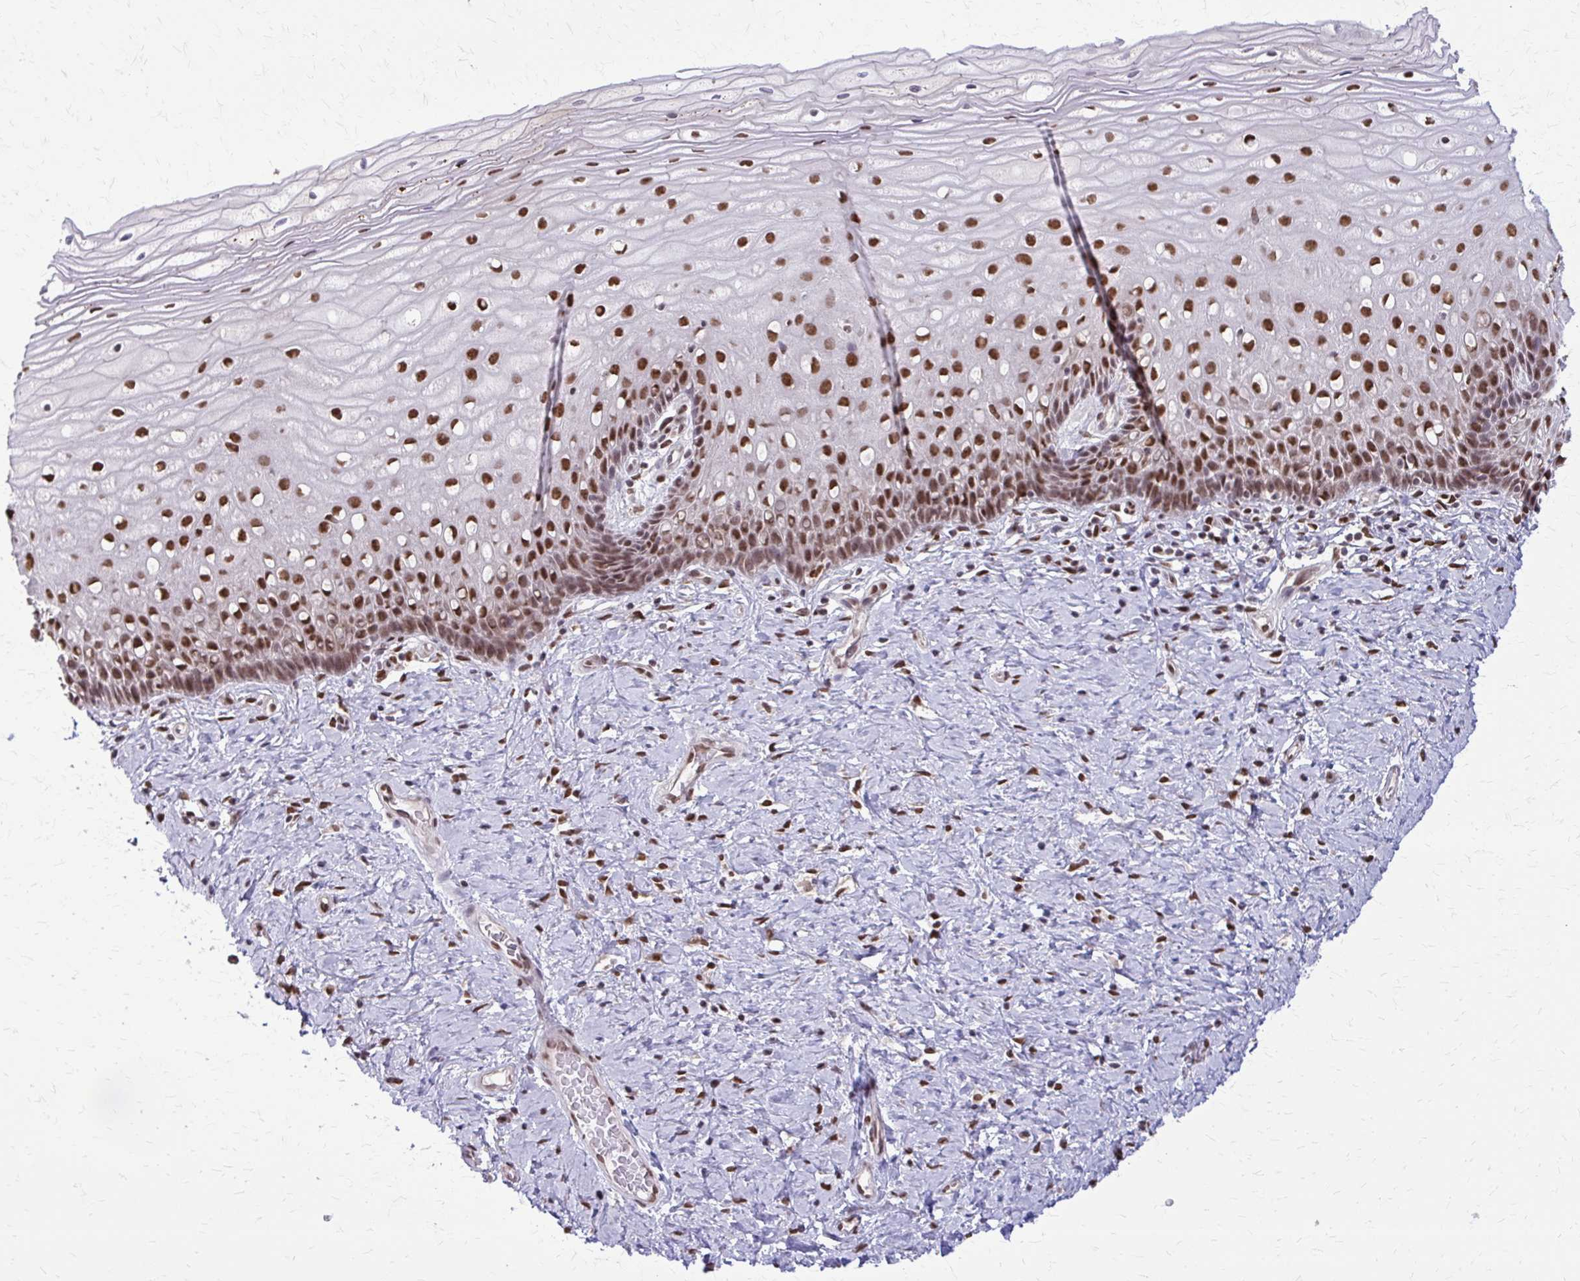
{"staining": {"intensity": "moderate", "quantity": ">75%", "location": "nuclear"}, "tissue": "cervix", "cell_type": "Glandular cells", "image_type": "normal", "snomed": [{"axis": "morphology", "description": "Normal tissue, NOS"}, {"axis": "topography", "description": "Cervix"}], "caption": "Cervix stained with DAB immunohistochemistry displays medium levels of moderate nuclear staining in about >75% of glandular cells. (brown staining indicates protein expression, while blue staining denotes nuclei).", "gene": "TTF1", "patient": {"sex": "female", "age": 37}}